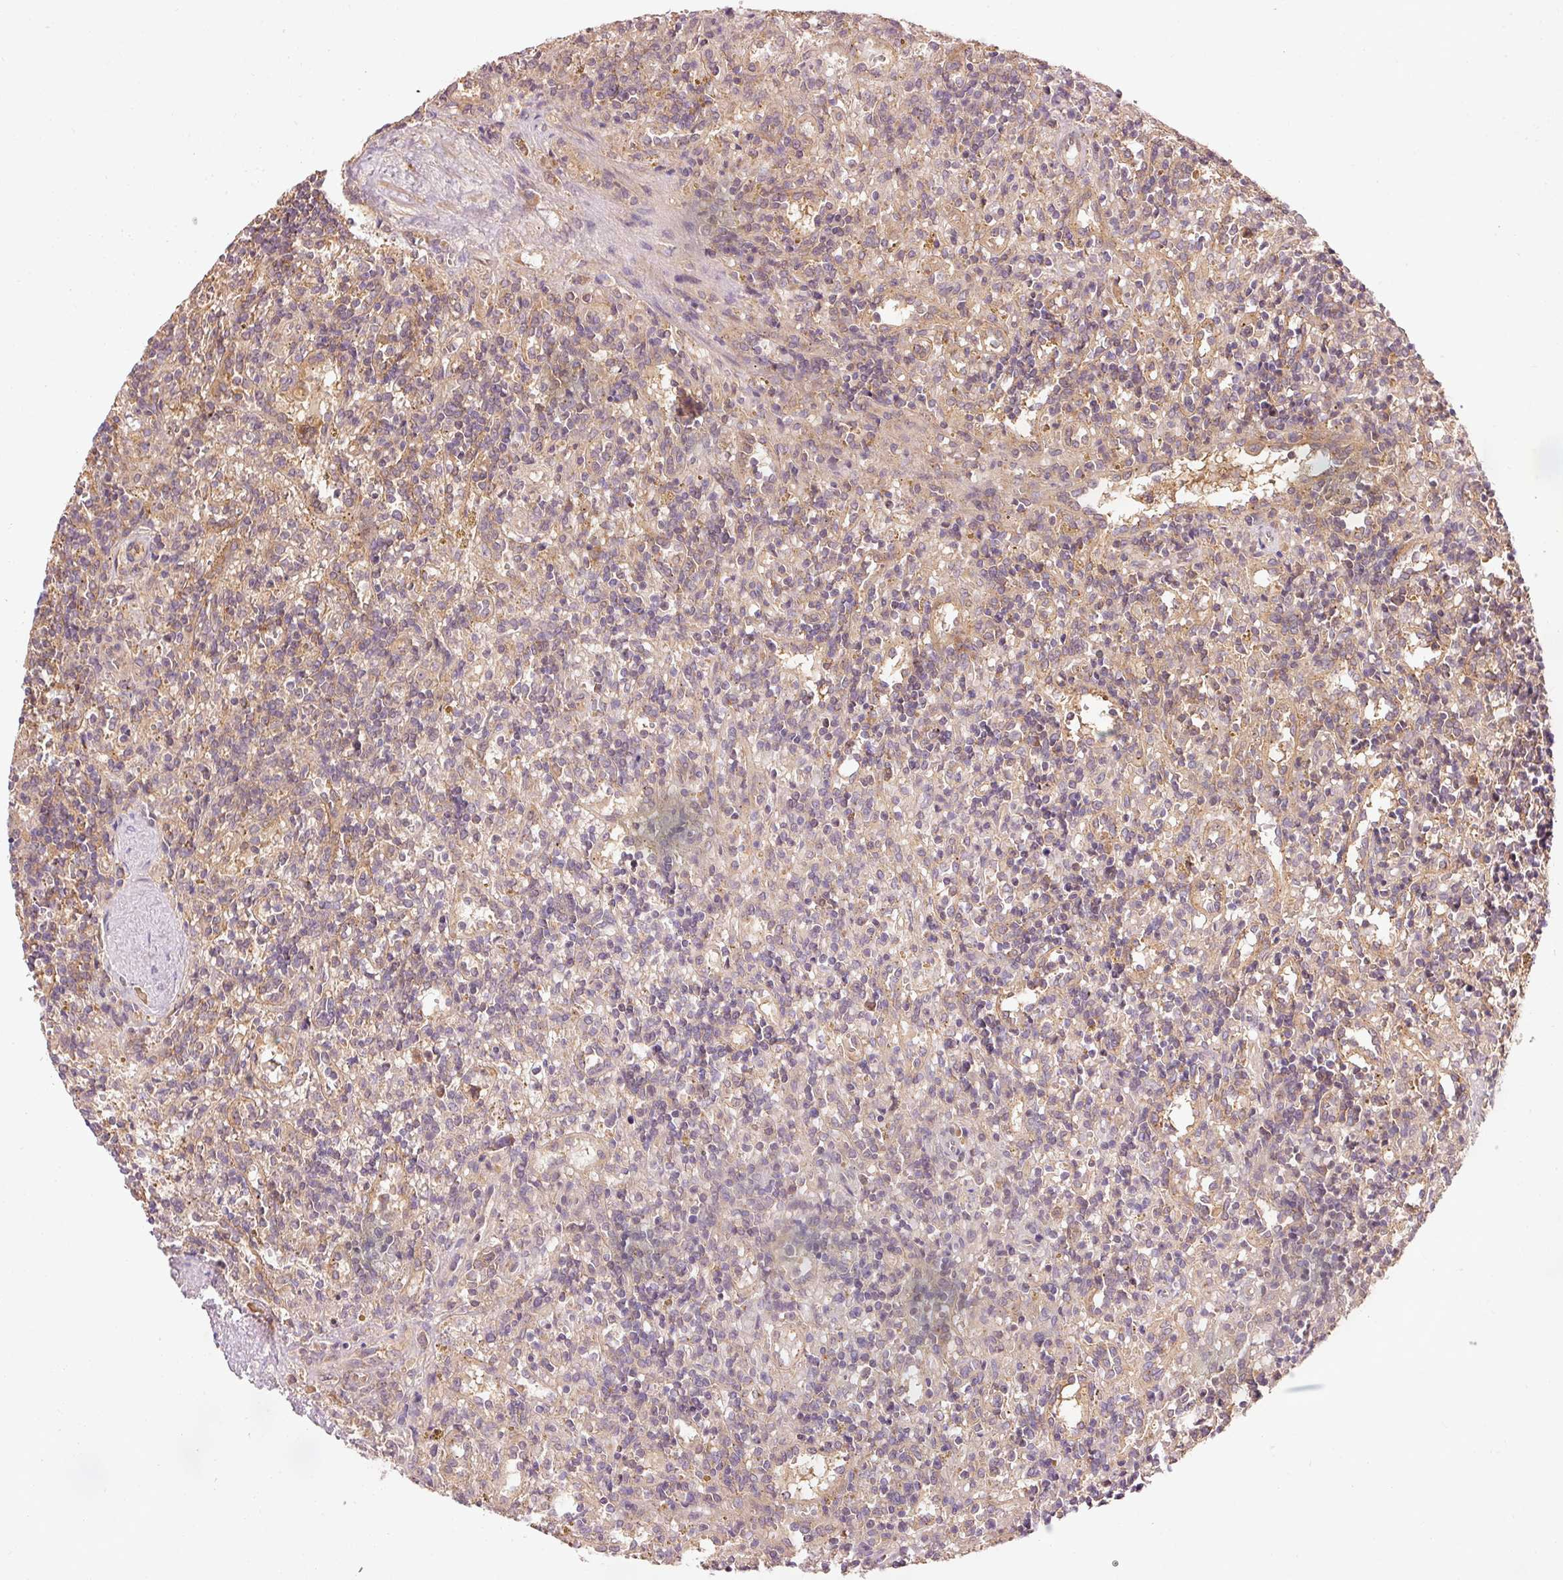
{"staining": {"intensity": "negative", "quantity": "none", "location": "none"}, "tissue": "lymphoma", "cell_type": "Tumor cells", "image_type": "cancer", "snomed": [{"axis": "morphology", "description": "Malignant lymphoma, non-Hodgkin's type, Low grade"}, {"axis": "topography", "description": "Spleen"}], "caption": "This is a histopathology image of immunohistochemistry (IHC) staining of low-grade malignant lymphoma, non-Hodgkin's type, which shows no positivity in tumor cells. (Brightfield microscopy of DAB immunohistochemistry (IHC) at high magnification).", "gene": "PDAP1", "patient": {"sex": "male", "age": 67}}